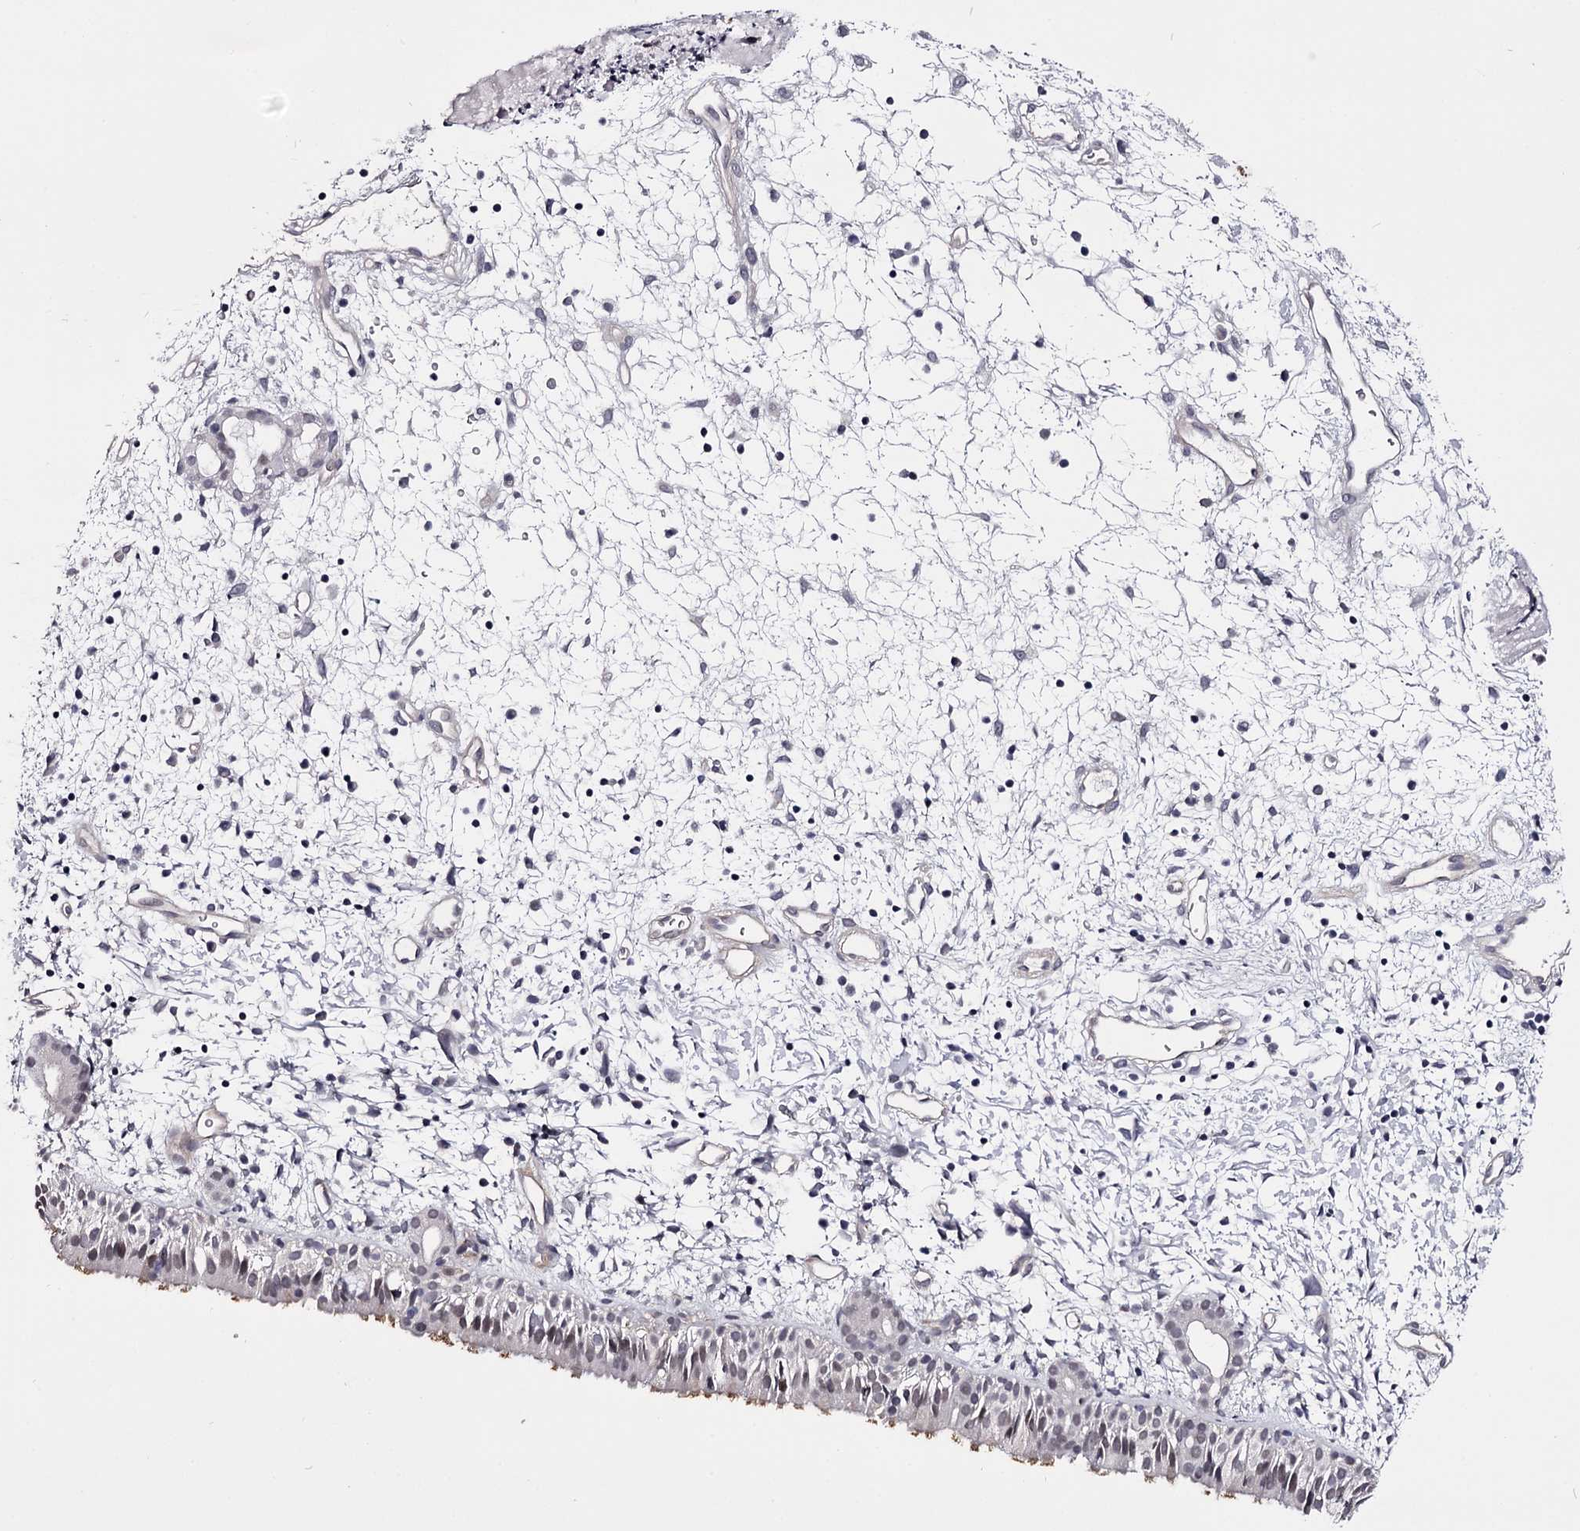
{"staining": {"intensity": "moderate", "quantity": "<25%", "location": "cytoplasmic/membranous"}, "tissue": "nasopharynx", "cell_type": "Respiratory epithelial cells", "image_type": "normal", "snomed": [{"axis": "morphology", "description": "Normal tissue, NOS"}, {"axis": "topography", "description": "Nasopharynx"}], "caption": "Immunohistochemical staining of unremarkable nasopharynx exhibits moderate cytoplasmic/membranous protein positivity in approximately <25% of respiratory epithelial cells. The staining was performed using DAB, with brown indicating positive protein expression. Nuclei are stained blue with hematoxylin.", "gene": "OVOL2", "patient": {"sex": "male", "age": 22}}